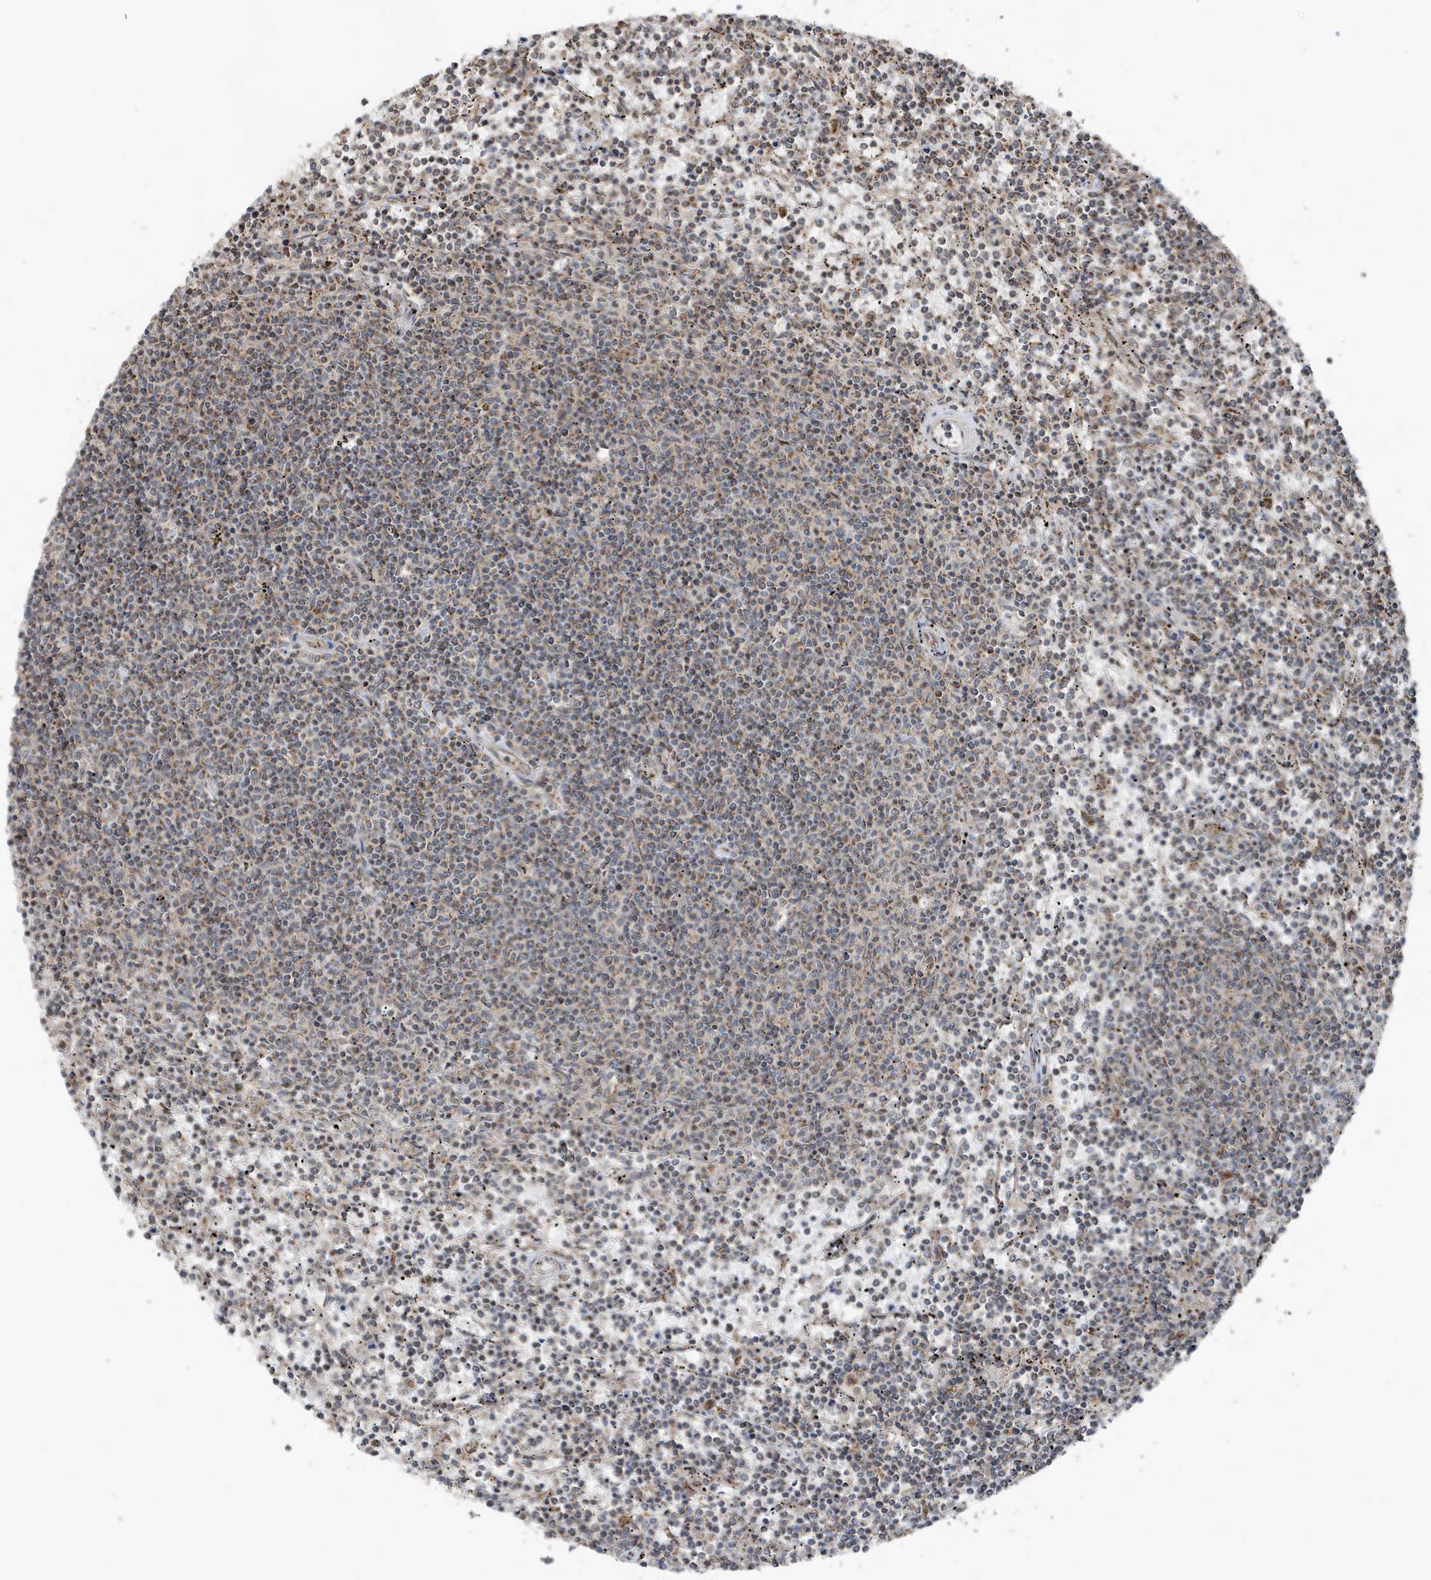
{"staining": {"intensity": "moderate", "quantity": "25%-75%", "location": "cytoplasmic/membranous"}, "tissue": "lymphoma", "cell_type": "Tumor cells", "image_type": "cancer", "snomed": [{"axis": "morphology", "description": "Malignant lymphoma, non-Hodgkin's type, Low grade"}, {"axis": "topography", "description": "Spleen"}], "caption": "This micrograph displays IHC staining of lymphoma, with medium moderate cytoplasmic/membranous staining in about 25%-75% of tumor cells.", "gene": "GOLGA4", "patient": {"sex": "female", "age": 50}}